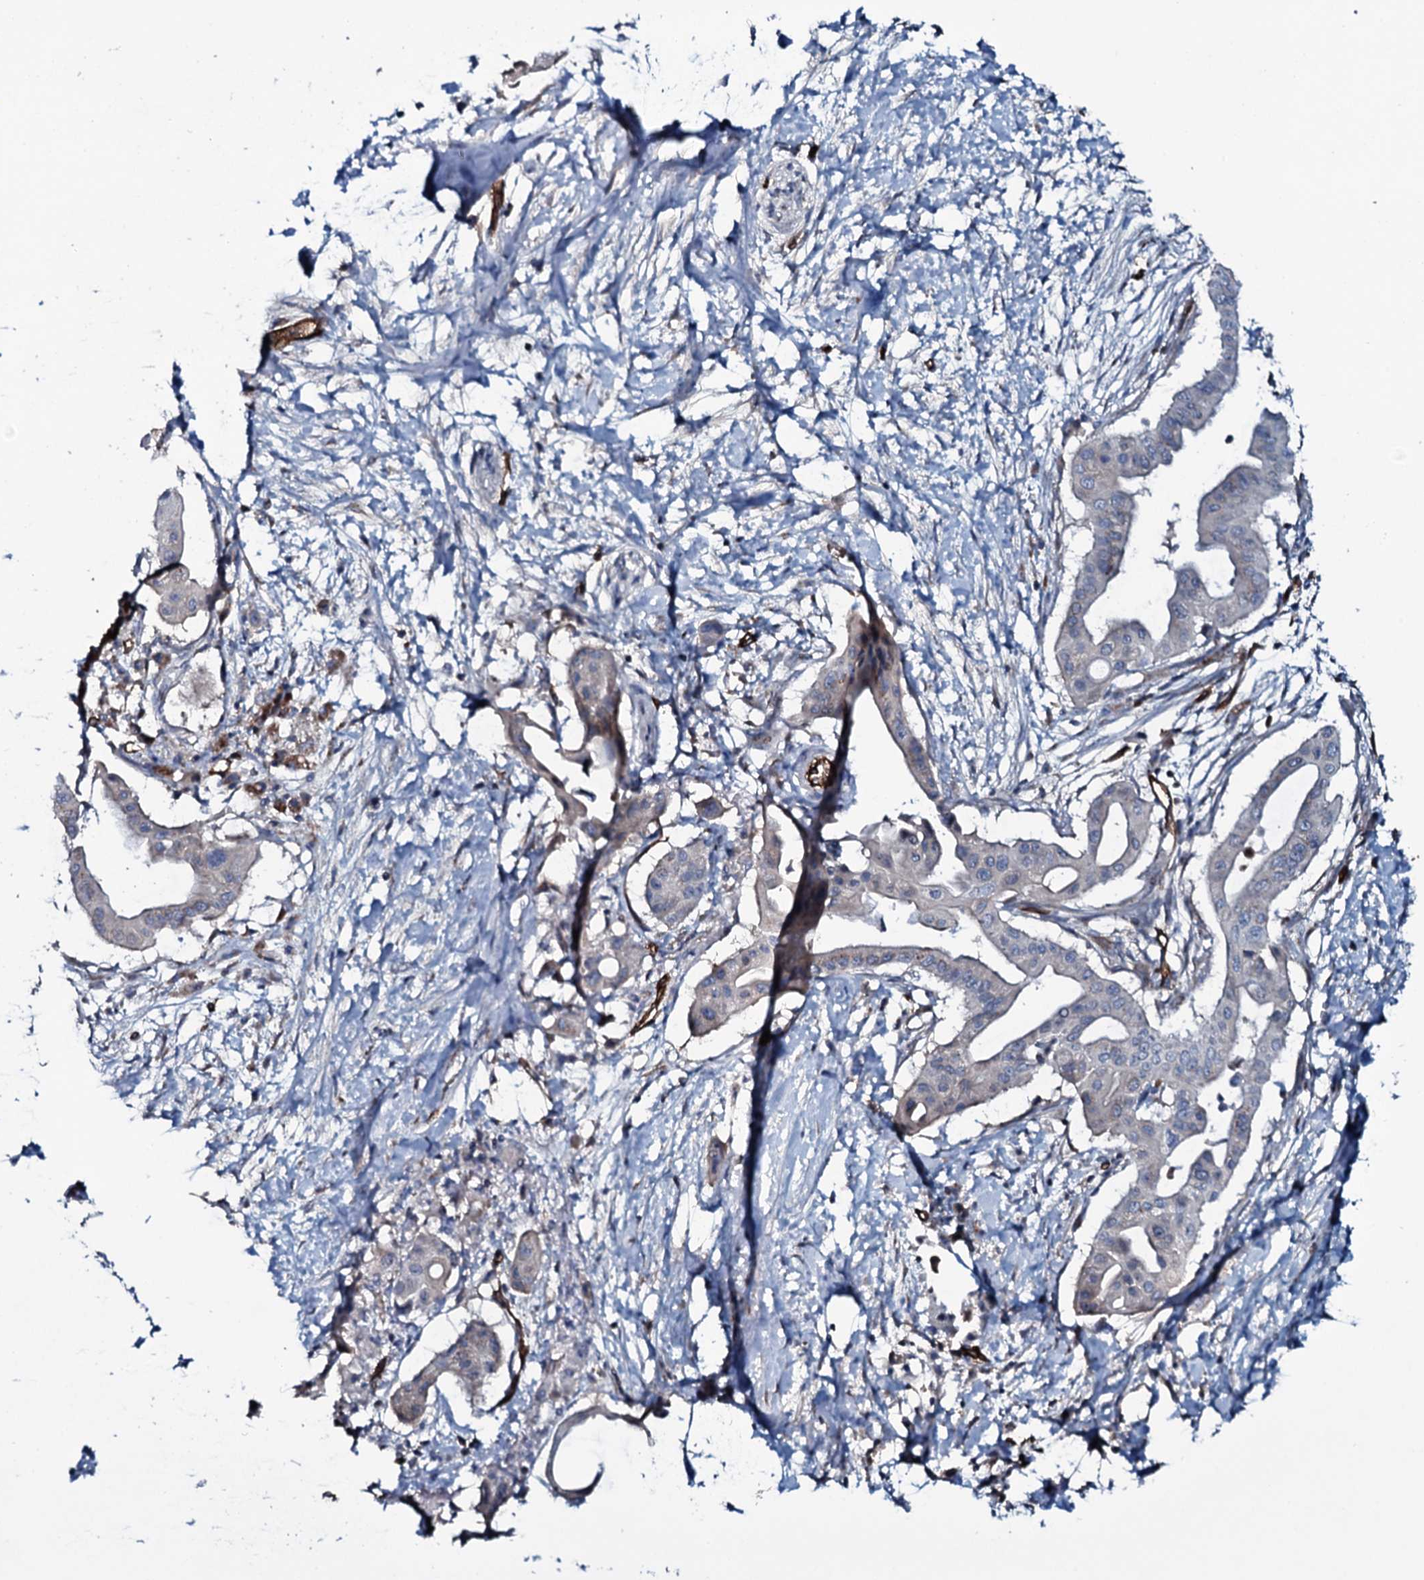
{"staining": {"intensity": "negative", "quantity": "none", "location": "none"}, "tissue": "pancreatic cancer", "cell_type": "Tumor cells", "image_type": "cancer", "snomed": [{"axis": "morphology", "description": "Adenocarcinoma, NOS"}, {"axis": "topography", "description": "Pancreas"}], "caption": "Tumor cells are negative for protein expression in human pancreatic cancer (adenocarcinoma).", "gene": "CLEC14A", "patient": {"sex": "male", "age": 68}}